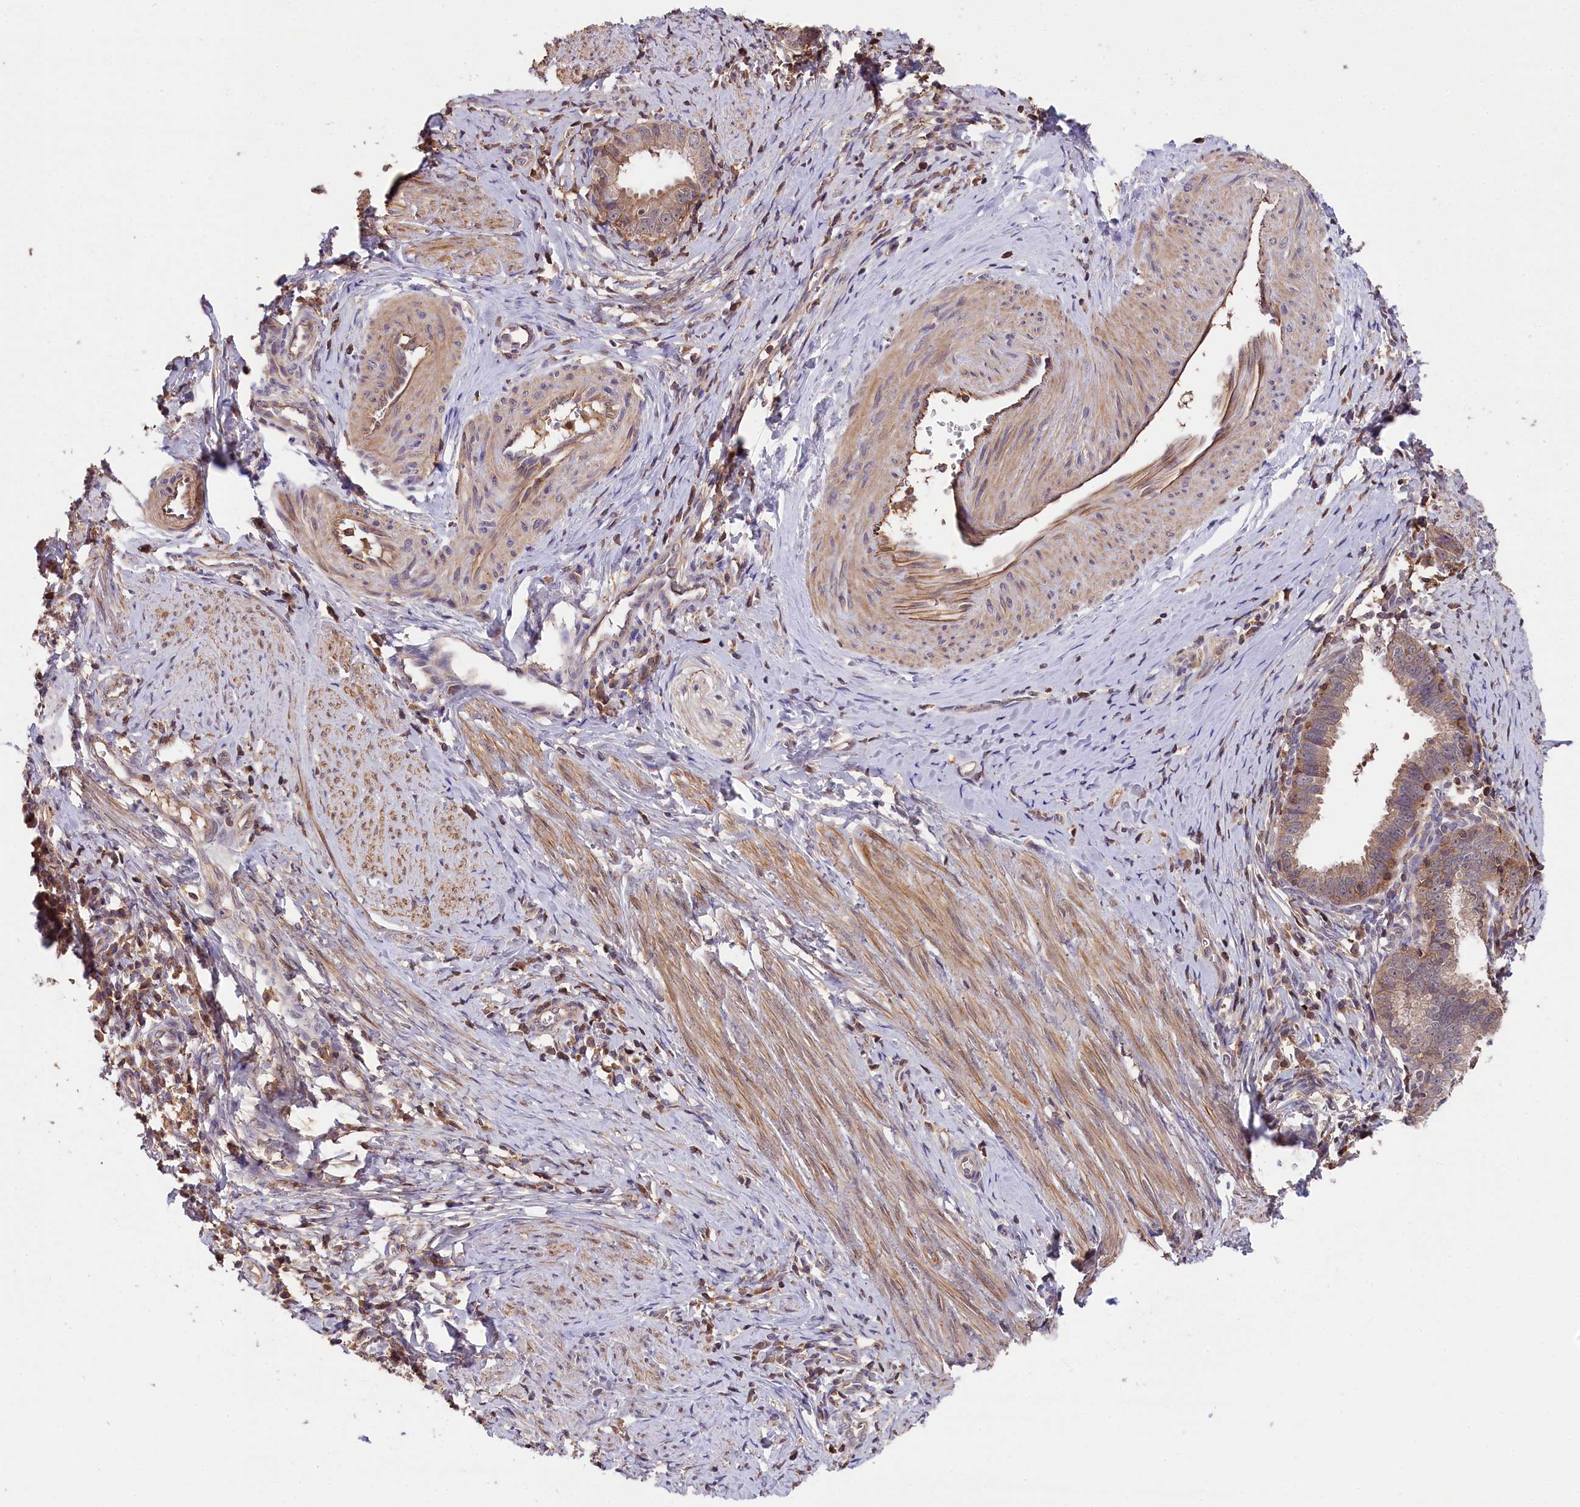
{"staining": {"intensity": "weak", "quantity": ">75%", "location": "cytoplasmic/membranous"}, "tissue": "cervical cancer", "cell_type": "Tumor cells", "image_type": "cancer", "snomed": [{"axis": "morphology", "description": "Adenocarcinoma, NOS"}, {"axis": "topography", "description": "Cervix"}], "caption": "IHC staining of adenocarcinoma (cervical), which displays low levels of weak cytoplasmic/membranous positivity in about >75% of tumor cells indicating weak cytoplasmic/membranous protein expression. The staining was performed using DAB (3,3'-diaminobenzidine) (brown) for protein detection and nuclei were counterstained in hematoxylin (blue).", "gene": "SKIDA1", "patient": {"sex": "female", "age": 36}}